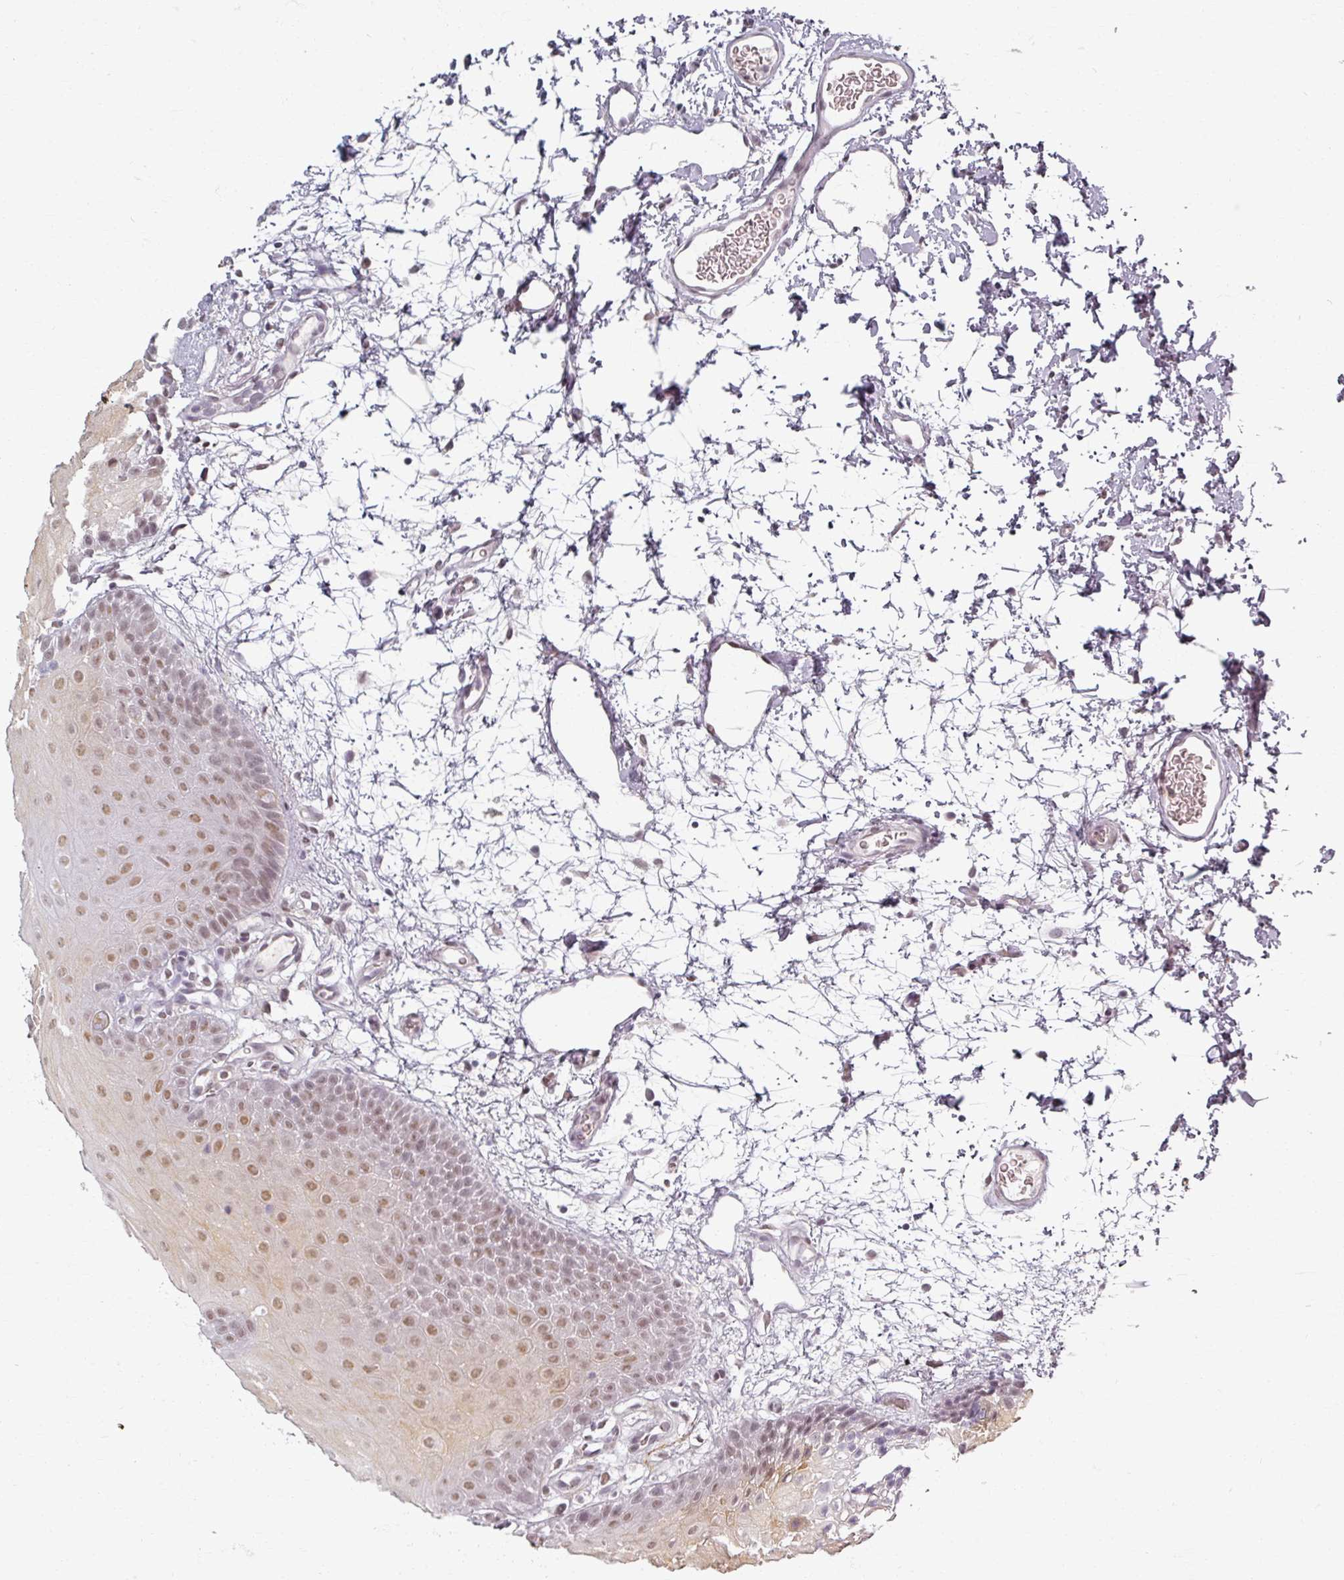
{"staining": {"intensity": "moderate", "quantity": "25%-75%", "location": "nuclear"}, "tissue": "oral mucosa", "cell_type": "Squamous epithelial cells", "image_type": "normal", "snomed": [{"axis": "morphology", "description": "Normal tissue, NOS"}, {"axis": "morphology", "description": "Squamous cell carcinoma, NOS"}, {"axis": "topography", "description": "Oral tissue"}, {"axis": "topography", "description": "Tounge, NOS"}, {"axis": "topography", "description": "Head-Neck"}], "caption": "This histopathology image displays normal oral mucosa stained with immunohistochemistry to label a protein in brown. The nuclear of squamous epithelial cells show moderate positivity for the protein. Nuclei are counter-stained blue.", "gene": "RIPOR3", "patient": {"sex": "male", "age": 76}}